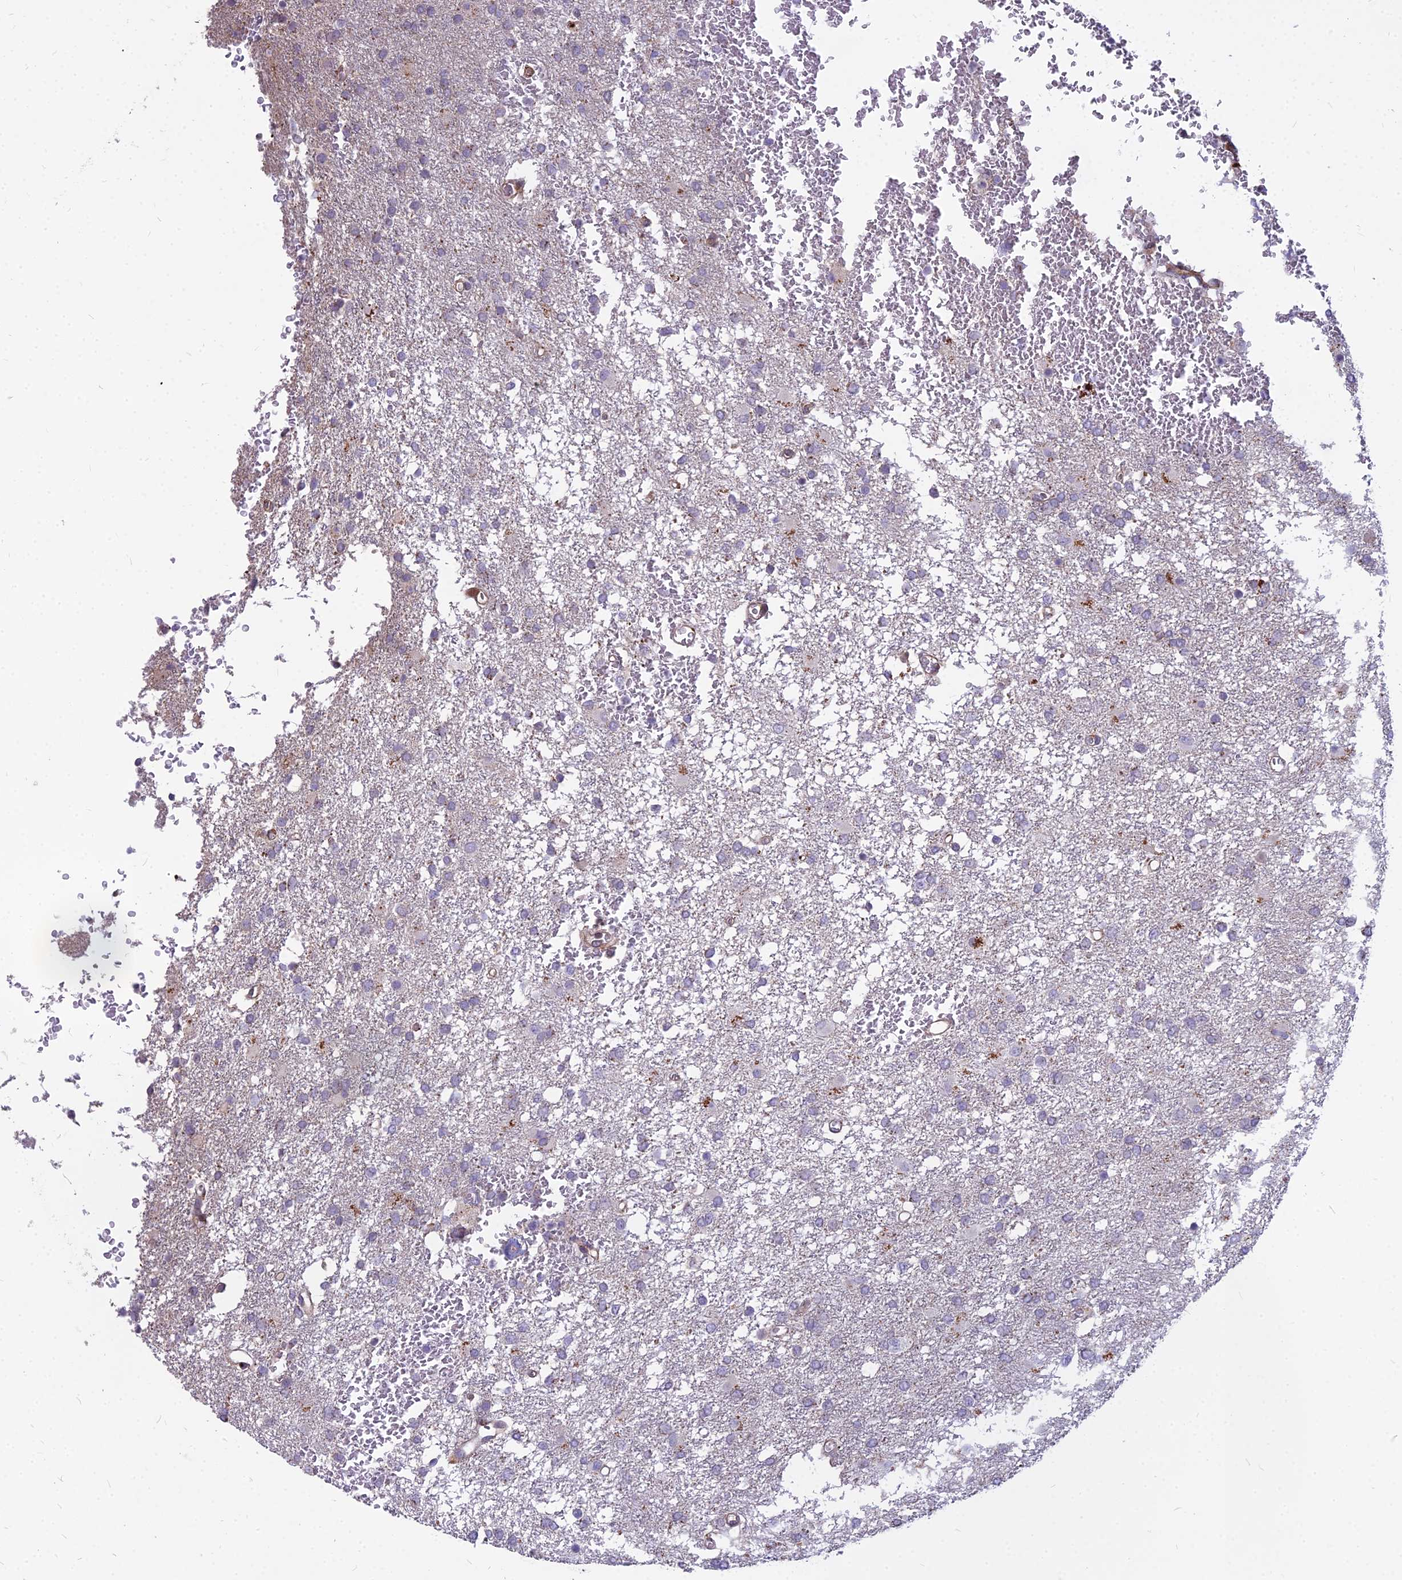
{"staining": {"intensity": "weak", "quantity": "25%-75%", "location": "cytoplasmic/membranous"}, "tissue": "glioma", "cell_type": "Tumor cells", "image_type": "cancer", "snomed": [{"axis": "morphology", "description": "Glioma, malignant, High grade"}, {"axis": "topography", "description": "Brain"}], "caption": "Immunohistochemical staining of malignant glioma (high-grade) shows low levels of weak cytoplasmic/membranous staining in approximately 25%-75% of tumor cells. The protein is stained brown, and the nuclei are stained in blue (DAB IHC with brightfield microscopy, high magnification).", "gene": "GLYATL3", "patient": {"sex": "female", "age": 74}}